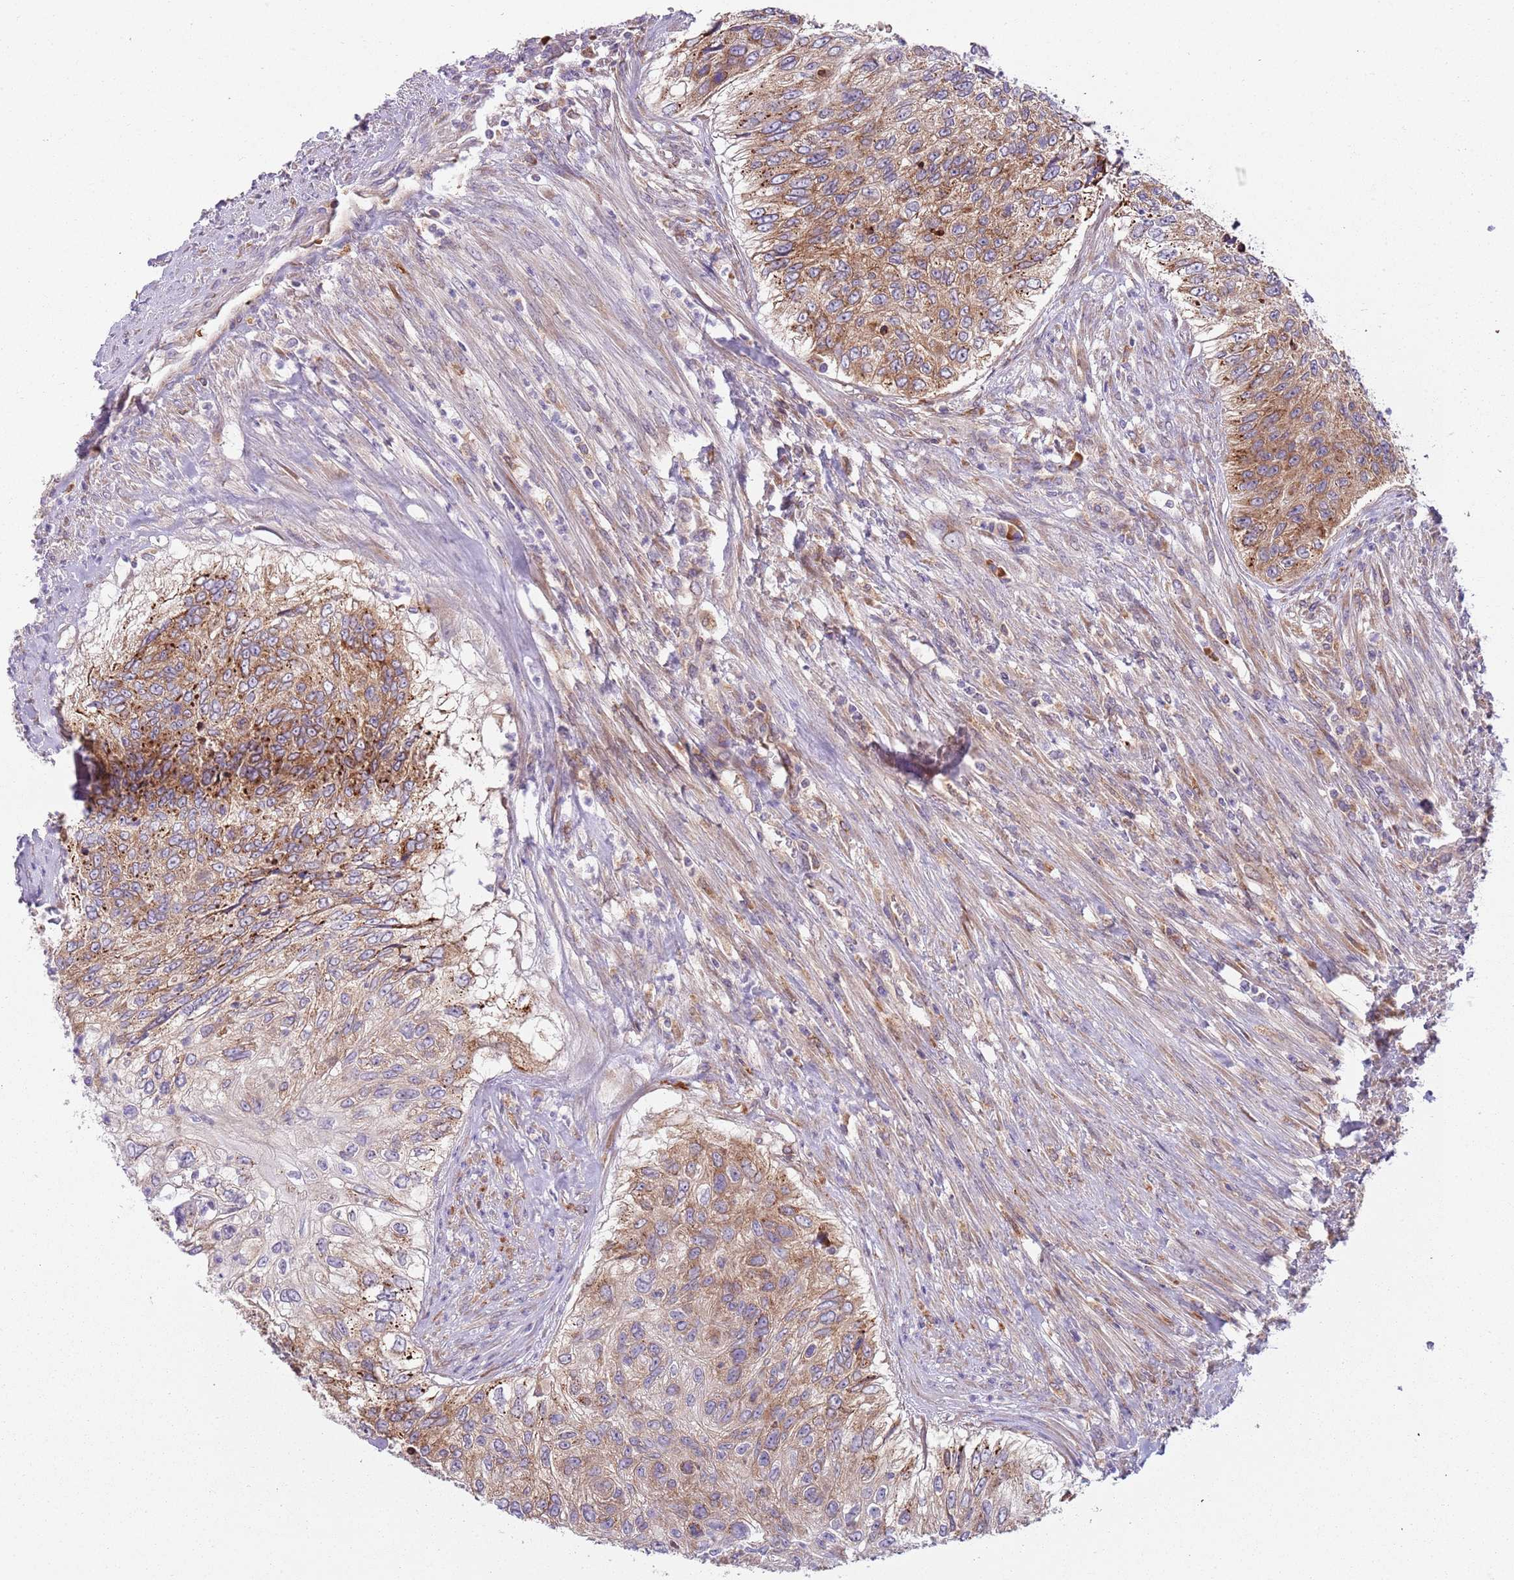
{"staining": {"intensity": "moderate", "quantity": ">75%", "location": "cytoplasmic/membranous"}, "tissue": "urothelial cancer", "cell_type": "Tumor cells", "image_type": "cancer", "snomed": [{"axis": "morphology", "description": "Urothelial carcinoma, High grade"}, {"axis": "topography", "description": "Urinary bladder"}], "caption": "High-magnification brightfield microscopy of high-grade urothelial carcinoma stained with DAB (3,3'-diaminobenzidine) (brown) and counterstained with hematoxylin (blue). tumor cells exhibit moderate cytoplasmic/membranous expression is appreciated in approximately>75% of cells.", "gene": "VWCE", "patient": {"sex": "female", "age": 60}}